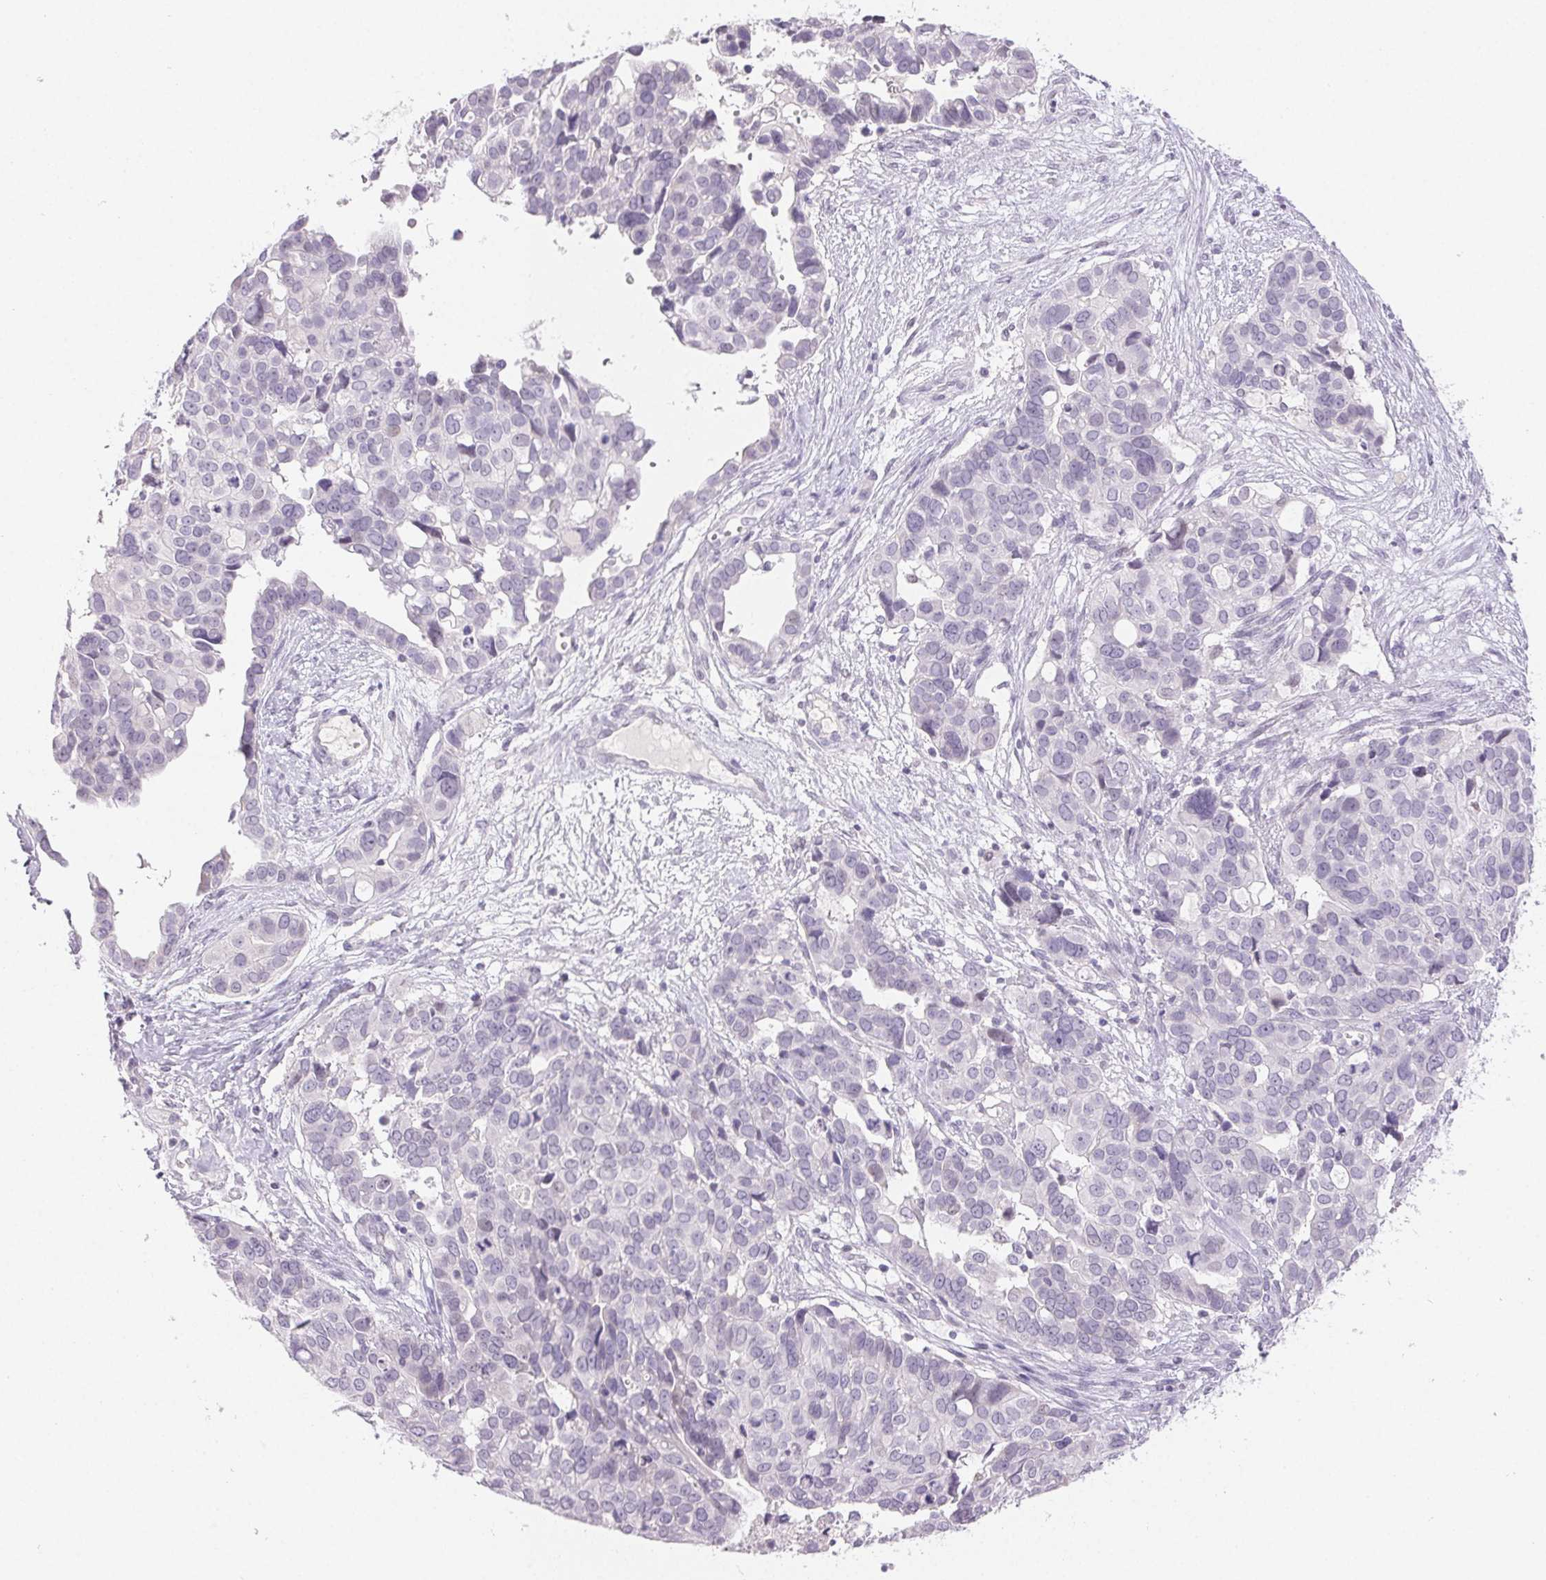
{"staining": {"intensity": "negative", "quantity": "none", "location": "none"}, "tissue": "ovarian cancer", "cell_type": "Tumor cells", "image_type": "cancer", "snomed": [{"axis": "morphology", "description": "Carcinoma, endometroid"}, {"axis": "topography", "description": "Ovary"}], "caption": "The micrograph displays no significant positivity in tumor cells of ovarian endometroid carcinoma.", "gene": "BPIFB2", "patient": {"sex": "female", "age": 78}}